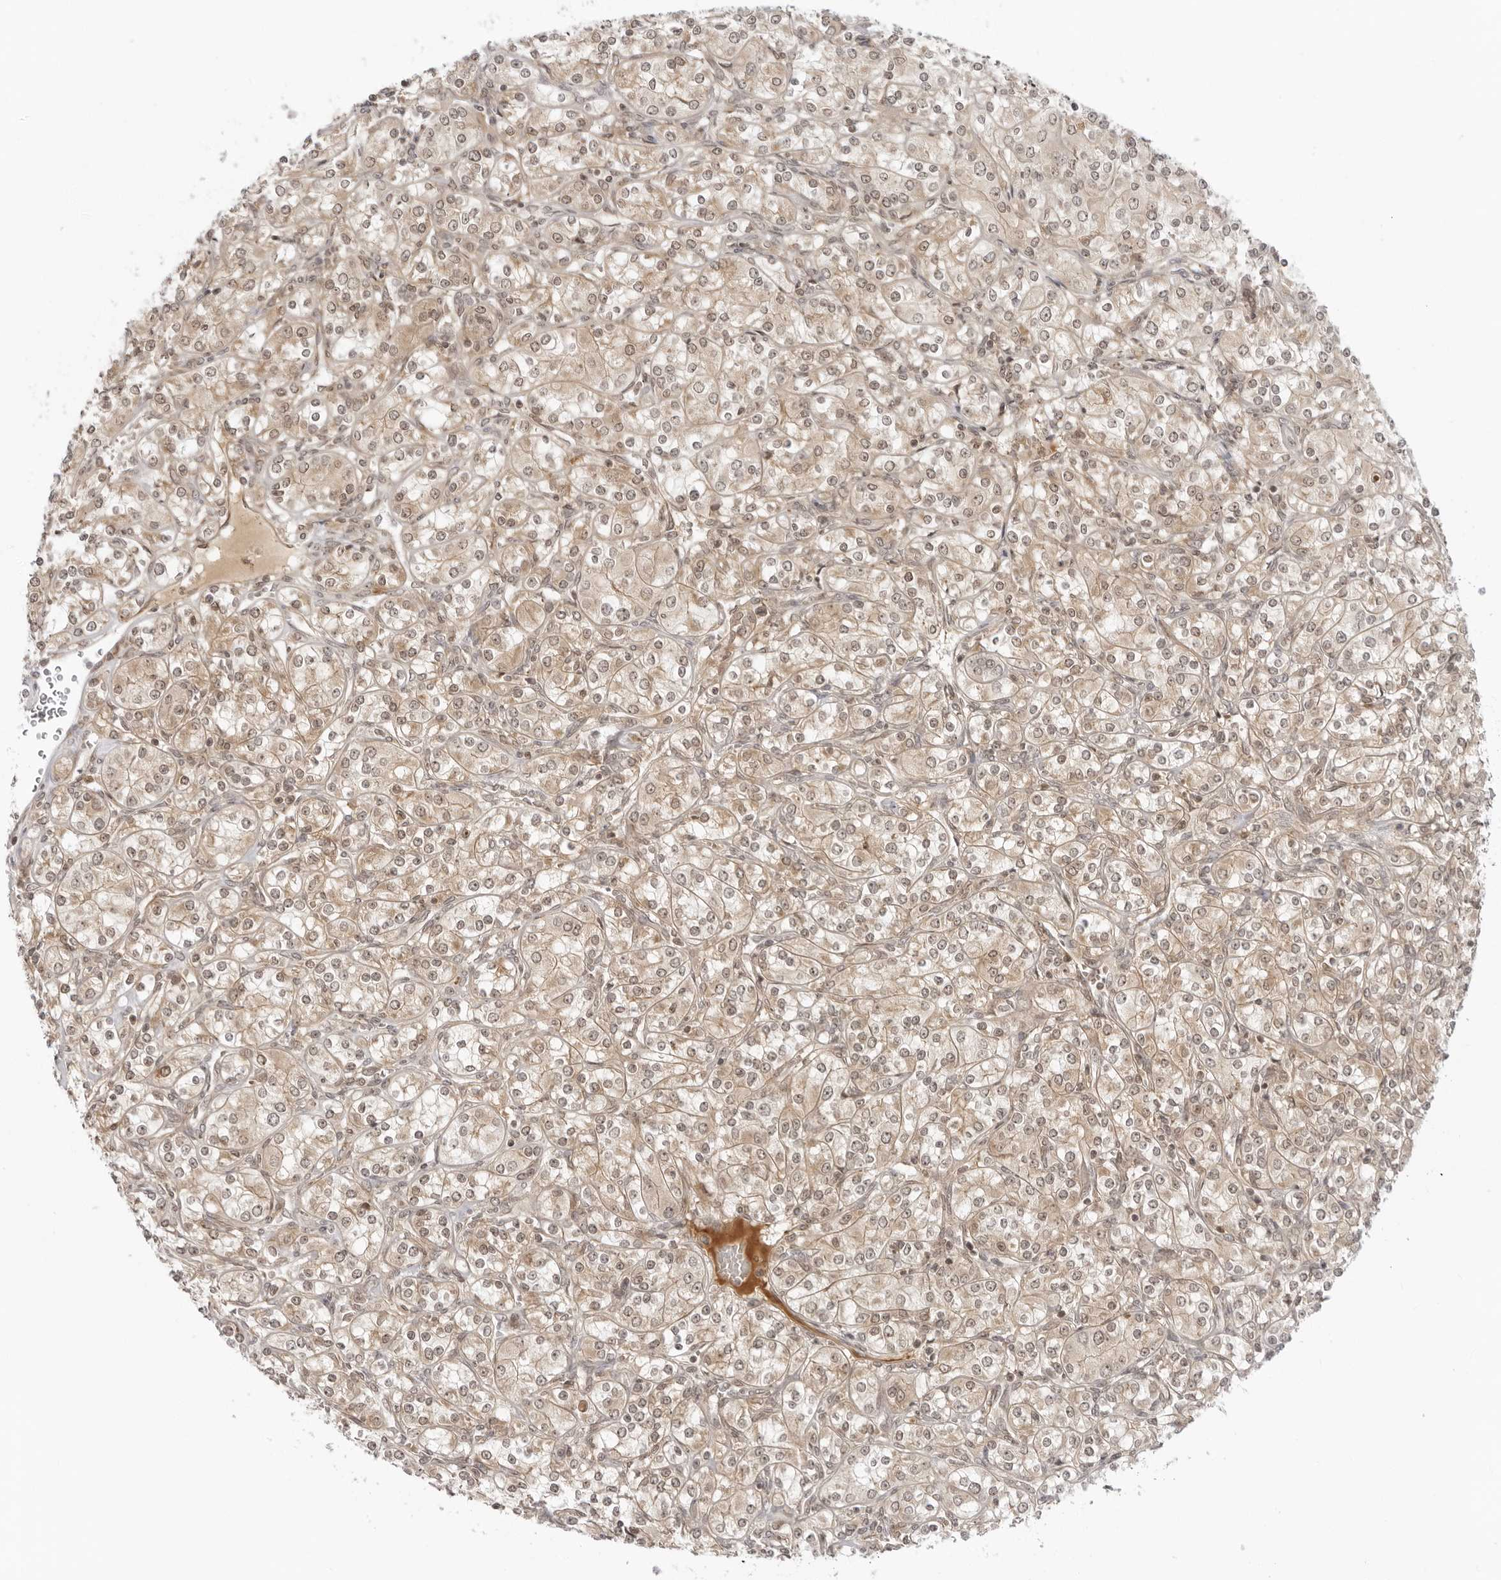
{"staining": {"intensity": "moderate", "quantity": ">75%", "location": "cytoplasmic/membranous,nuclear"}, "tissue": "renal cancer", "cell_type": "Tumor cells", "image_type": "cancer", "snomed": [{"axis": "morphology", "description": "Adenocarcinoma, NOS"}, {"axis": "topography", "description": "Kidney"}], "caption": "The photomicrograph displays staining of renal adenocarcinoma, revealing moderate cytoplasmic/membranous and nuclear protein positivity (brown color) within tumor cells.", "gene": "PRRC2C", "patient": {"sex": "male", "age": 77}}